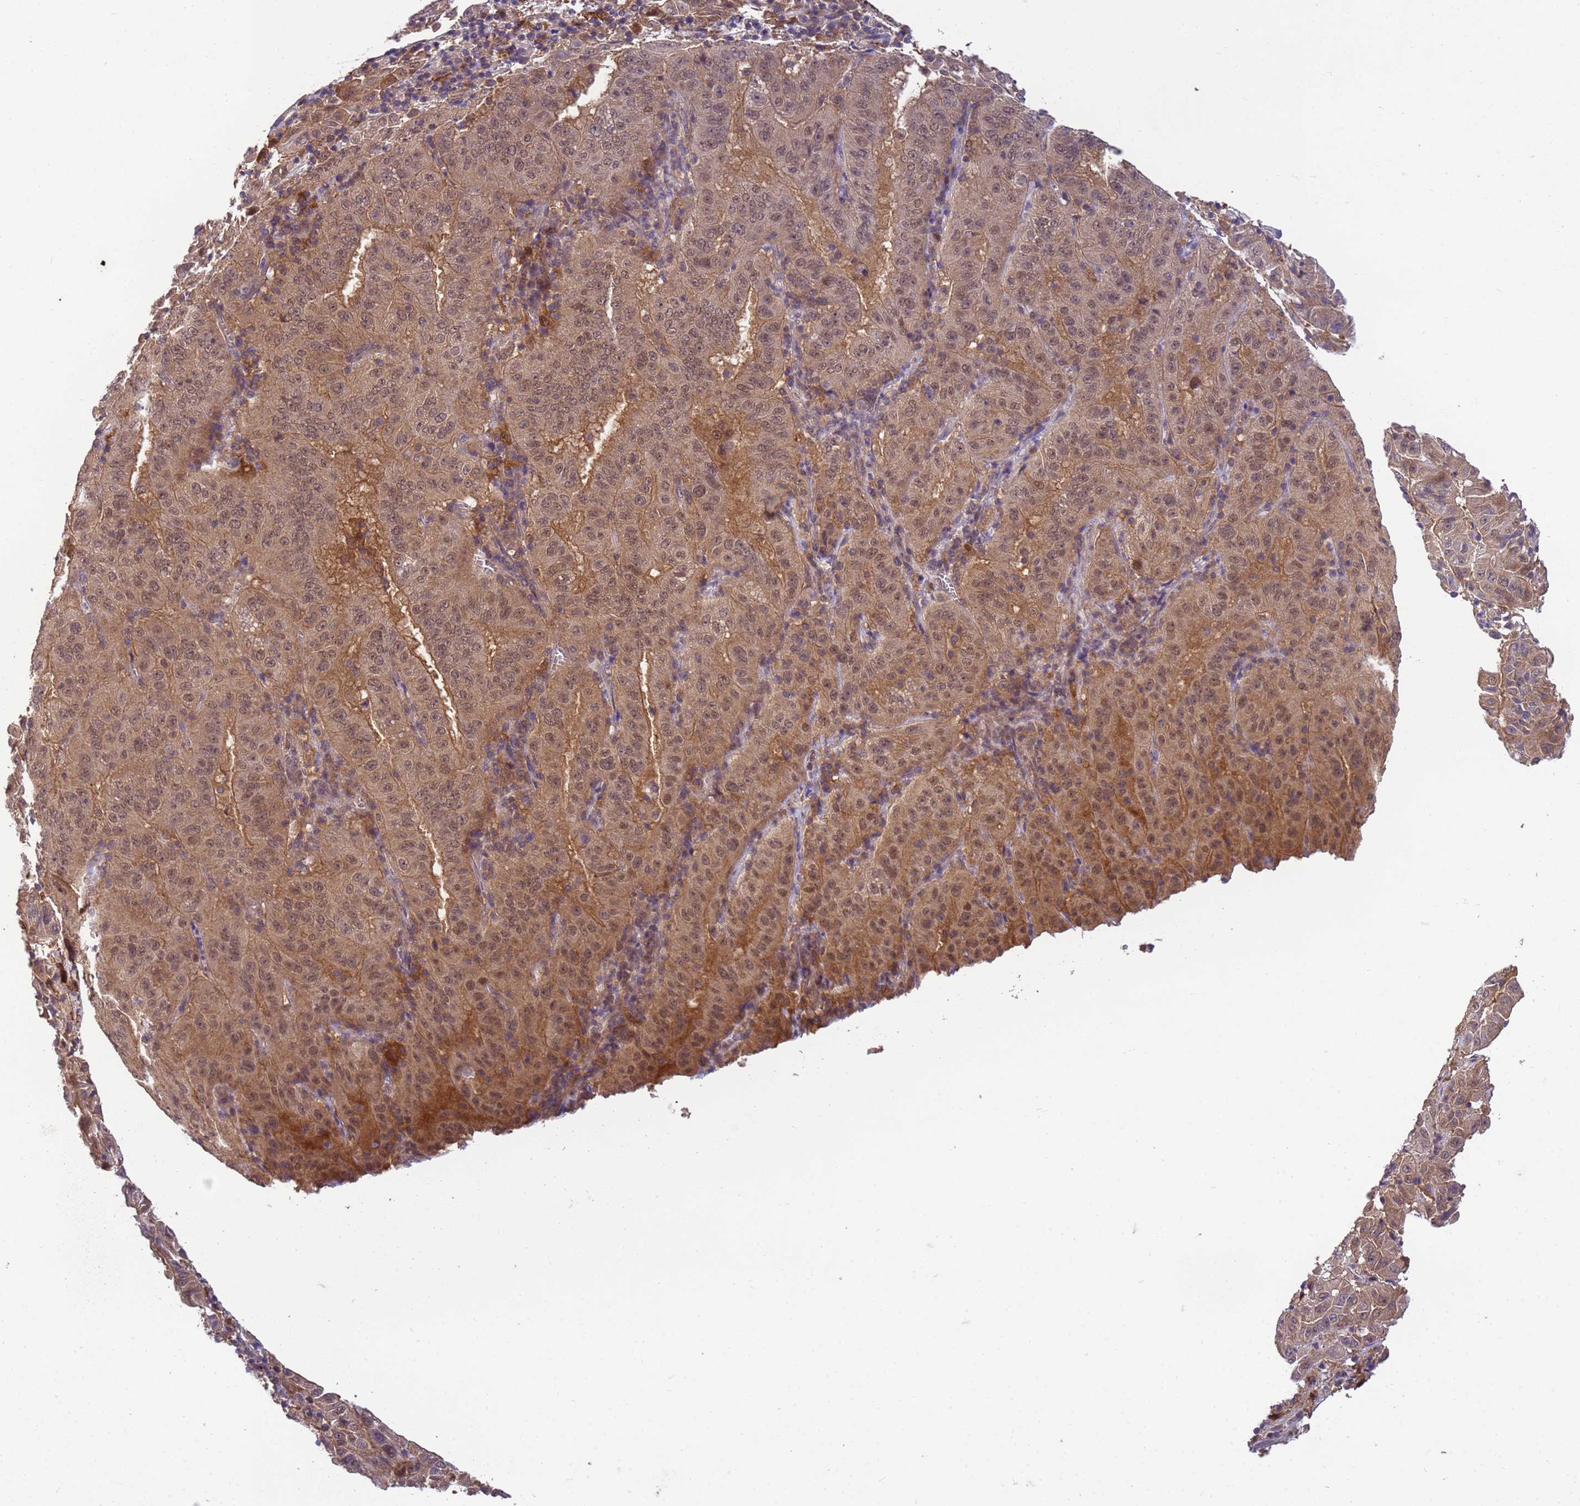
{"staining": {"intensity": "moderate", "quantity": ">75%", "location": "cytoplasmic/membranous,nuclear"}, "tissue": "pancreatic cancer", "cell_type": "Tumor cells", "image_type": "cancer", "snomed": [{"axis": "morphology", "description": "Adenocarcinoma, NOS"}, {"axis": "topography", "description": "Pancreas"}], "caption": "Pancreatic cancer stained with immunohistochemistry (IHC) reveals moderate cytoplasmic/membranous and nuclear positivity in approximately >75% of tumor cells.", "gene": "NPEPPS", "patient": {"sex": "male", "age": 63}}